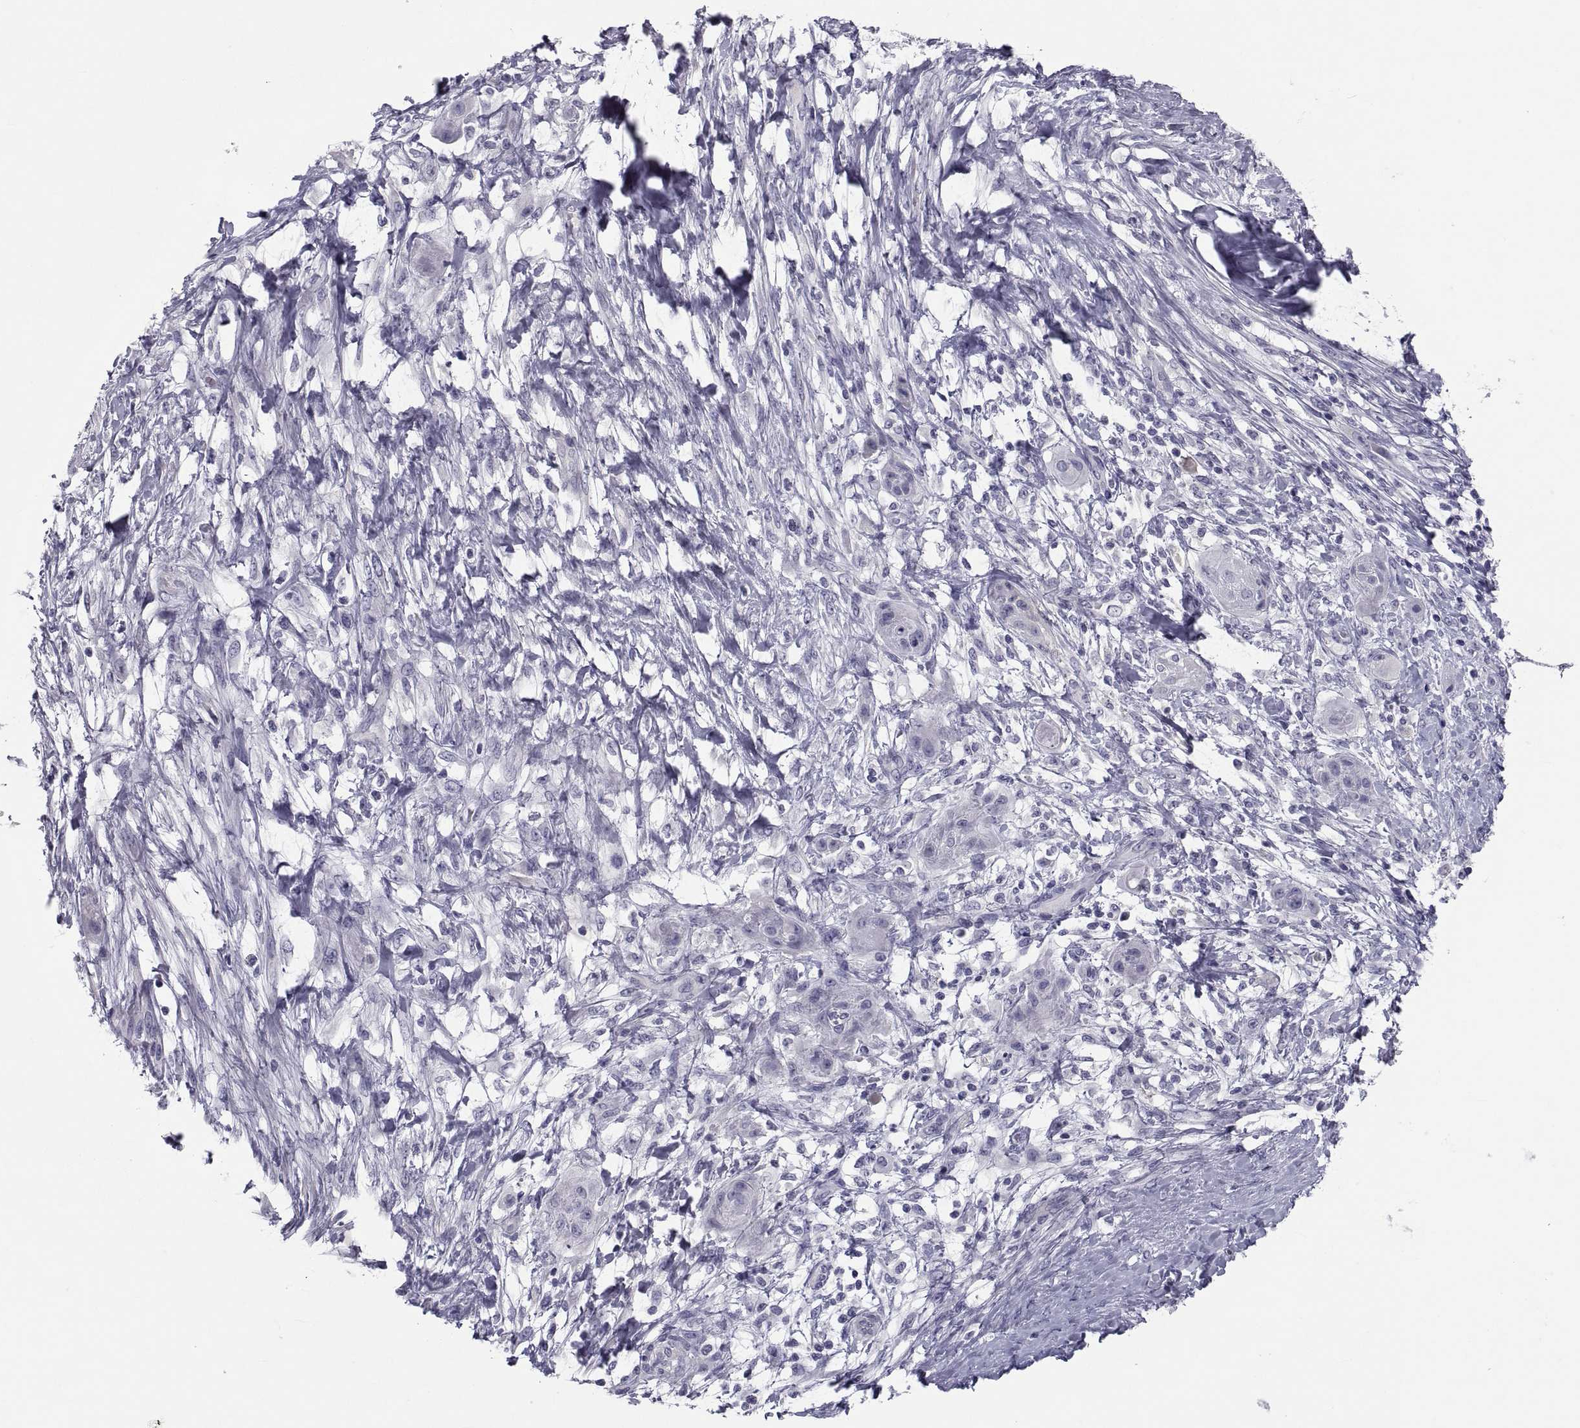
{"staining": {"intensity": "negative", "quantity": "none", "location": "none"}, "tissue": "skin cancer", "cell_type": "Tumor cells", "image_type": "cancer", "snomed": [{"axis": "morphology", "description": "Squamous cell carcinoma, NOS"}, {"axis": "topography", "description": "Skin"}], "caption": "Immunohistochemistry (IHC) of human skin cancer (squamous cell carcinoma) reveals no positivity in tumor cells.", "gene": "PDZRN4", "patient": {"sex": "male", "age": 62}}